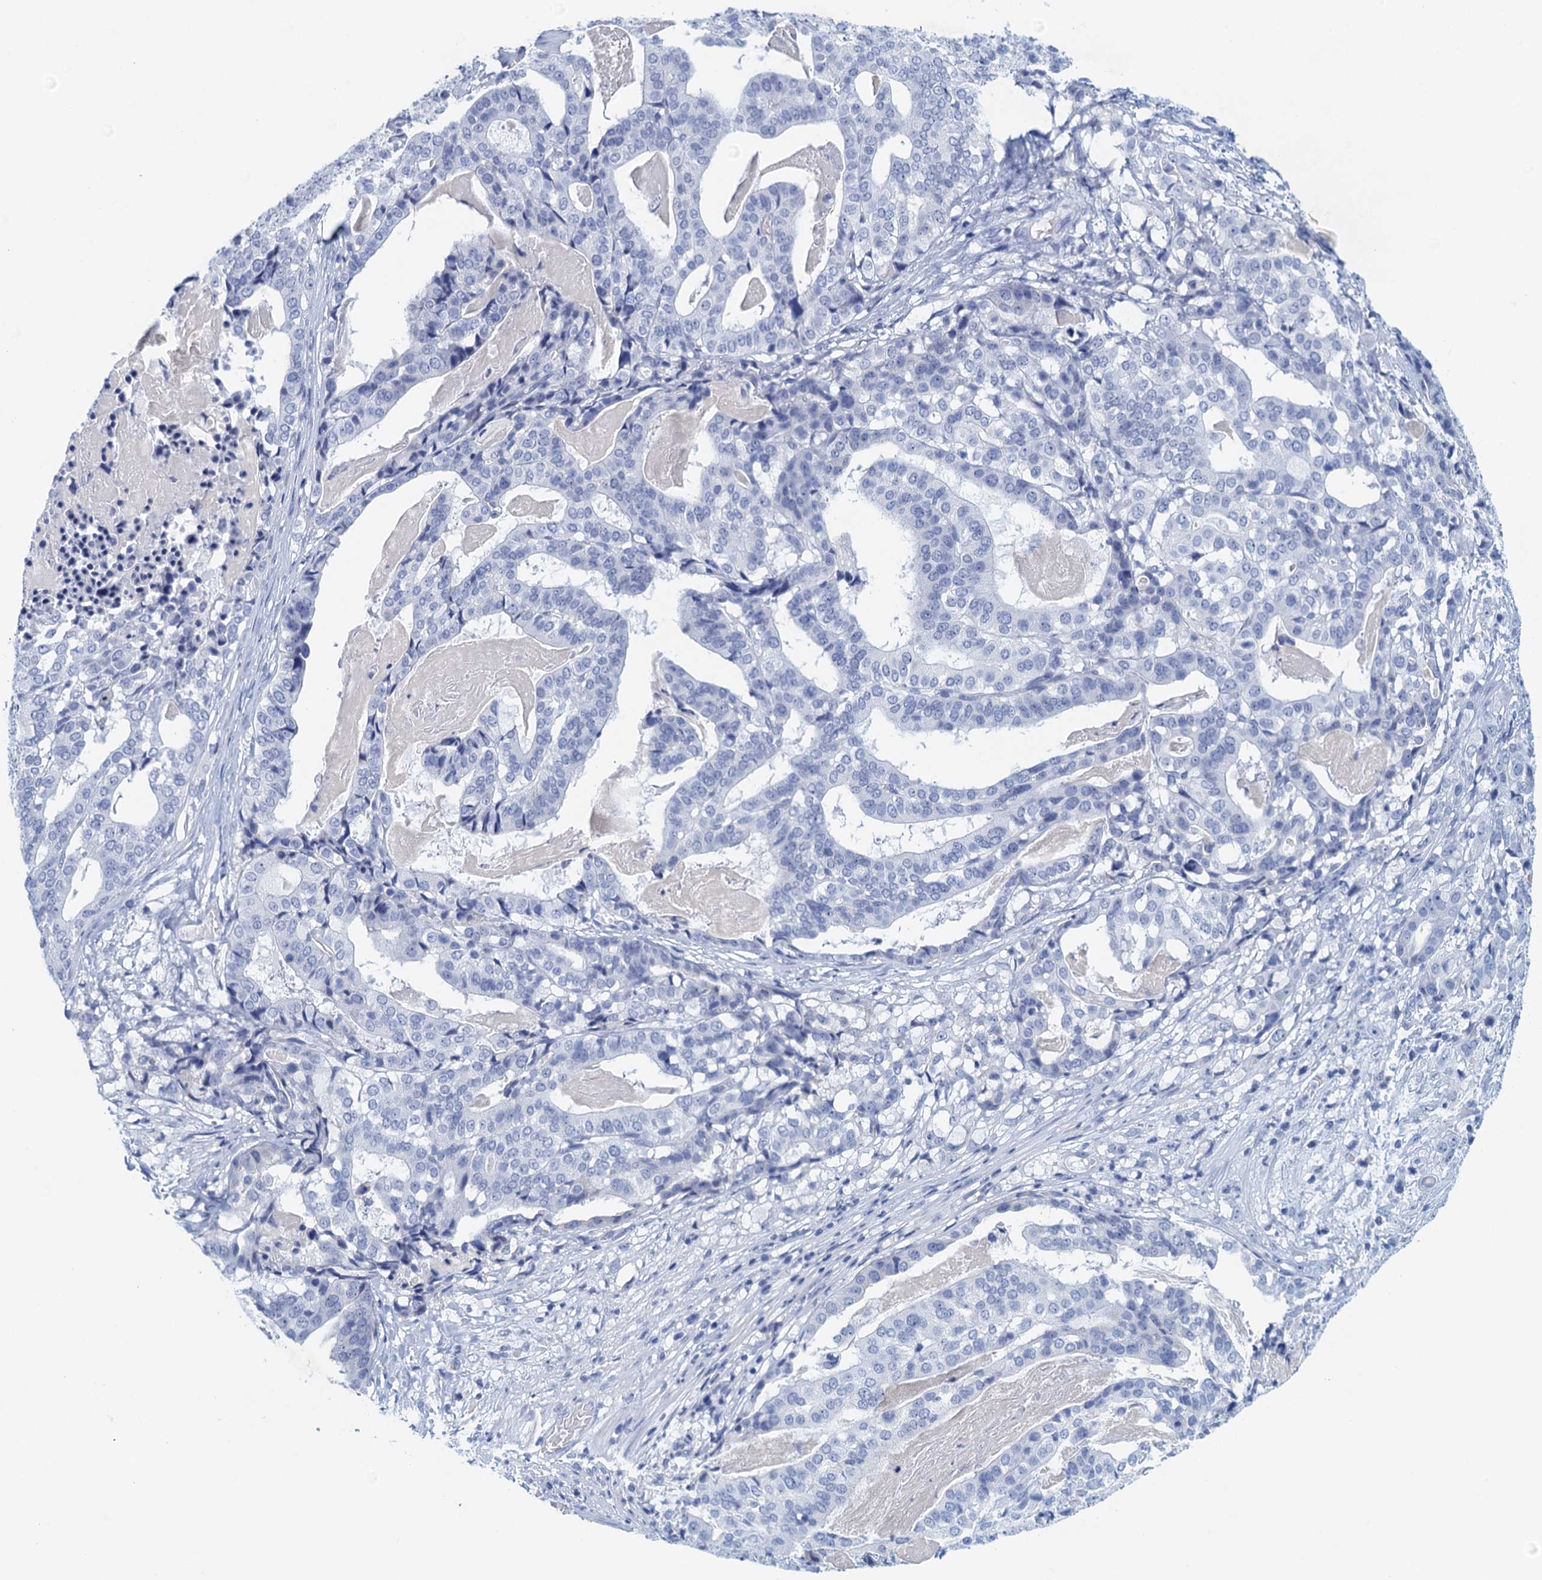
{"staining": {"intensity": "negative", "quantity": "none", "location": "none"}, "tissue": "stomach cancer", "cell_type": "Tumor cells", "image_type": "cancer", "snomed": [{"axis": "morphology", "description": "Adenocarcinoma, NOS"}, {"axis": "topography", "description": "Stomach"}], "caption": "This is a histopathology image of IHC staining of stomach cancer (adenocarcinoma), which shows no positivity in tumor cells.", "gene": "CYP51A1", "patient": {"sex": "male", "age": 48}}